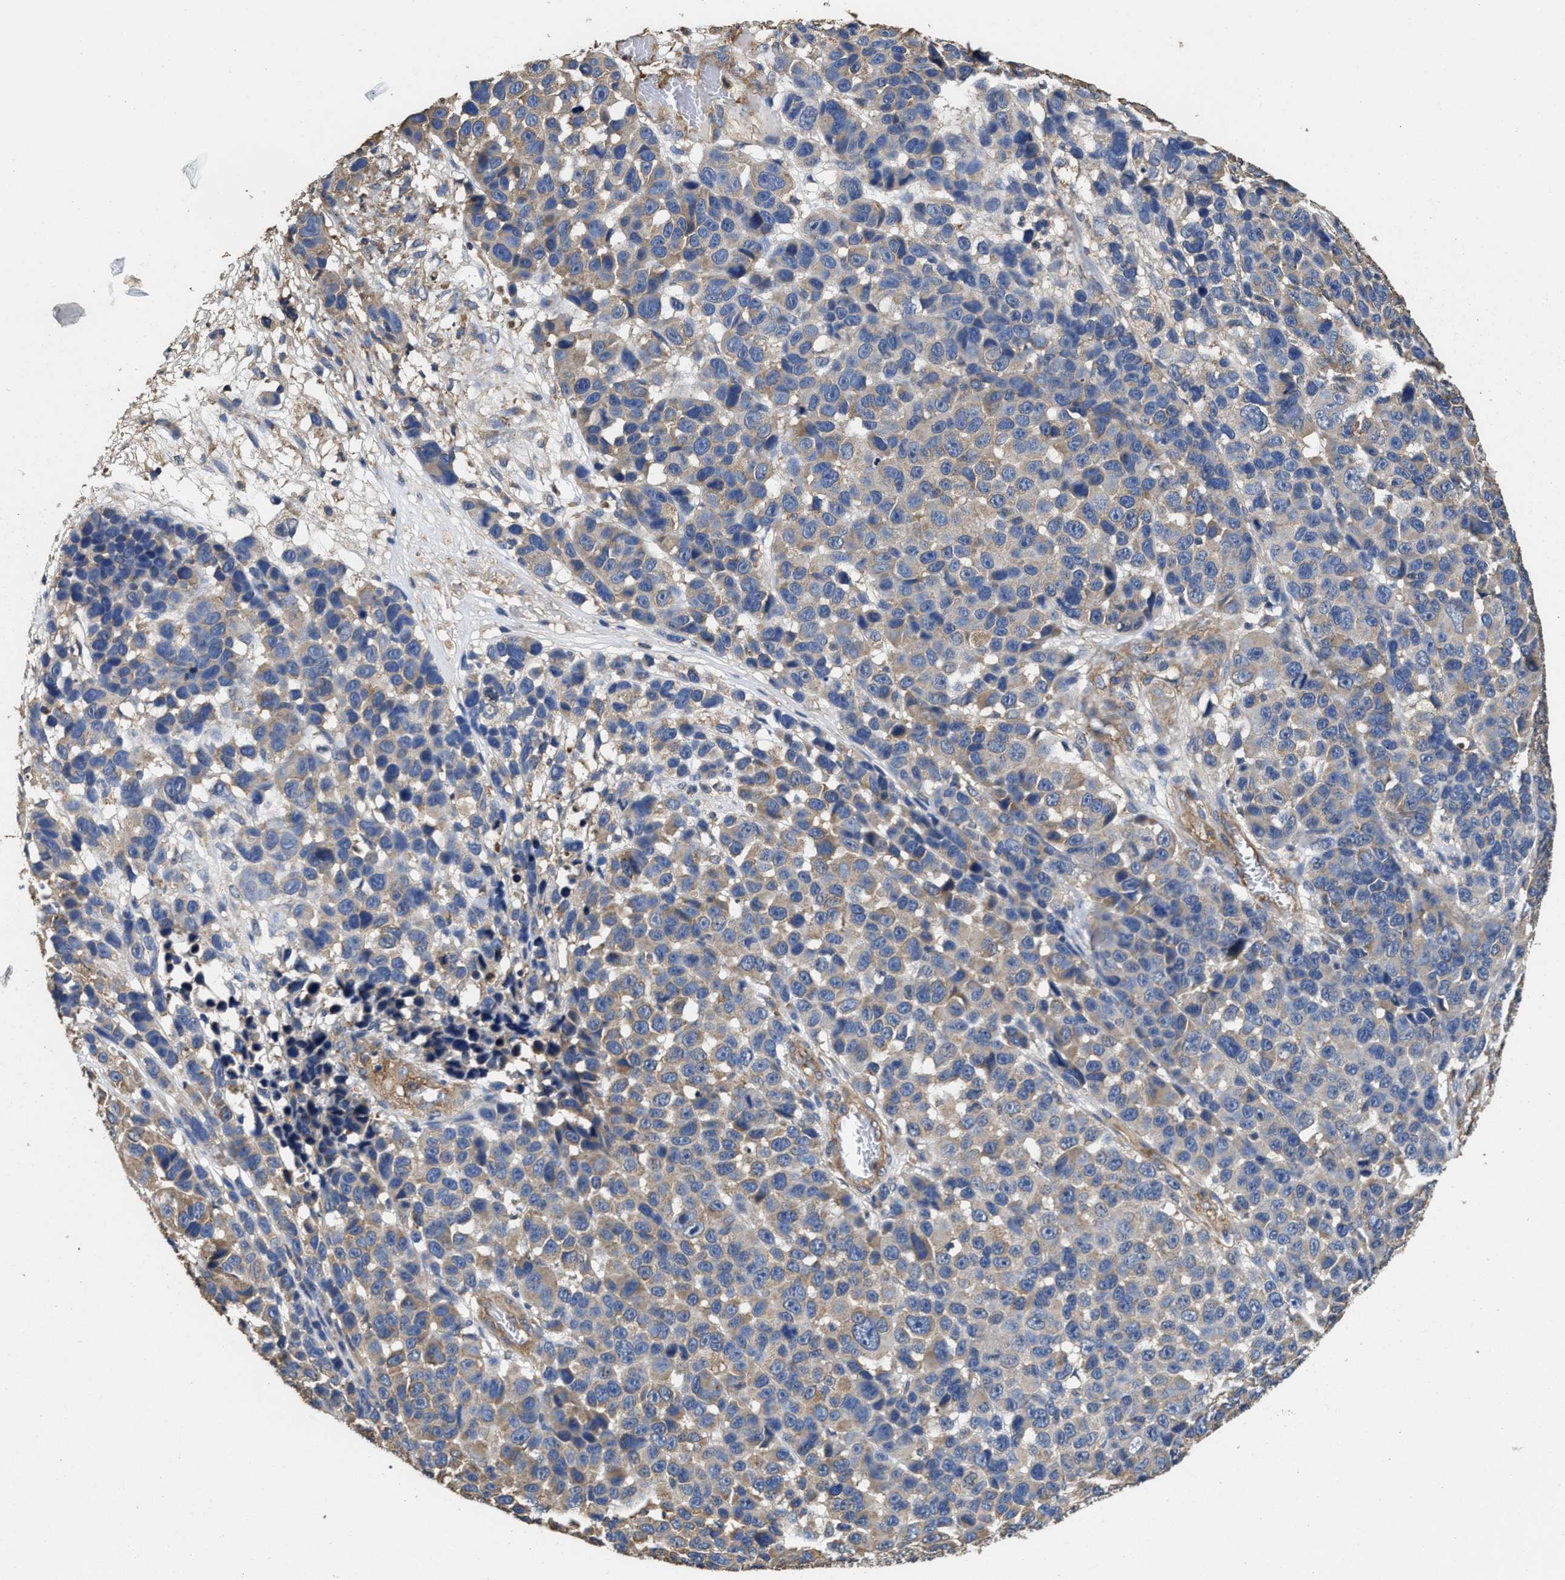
{"staining": {"intensity": "moderate", "quantity": "<25%", "location": "cytoplasmic/membranous"}, "tissue": "melanoma", "cell_type": "Tumor cells", "image_type": "cancer", "snomed": [{"axis": "morphology", "description": "Malignant melanoma, NOS"}, {"axis": "topography", "description": "Skin"}], "caption": "IHC micrograph of neoplastic tissue: human malignant melanoma stained using IHC reveals low levels of moderate protein expression localized specifically in the cytoplasmic/membranous of tumor cells, appearing as a cytoplasmic/membranous brown color.", "gene": "SFXN4", "patient": {"sex": "male", "age": 53}}